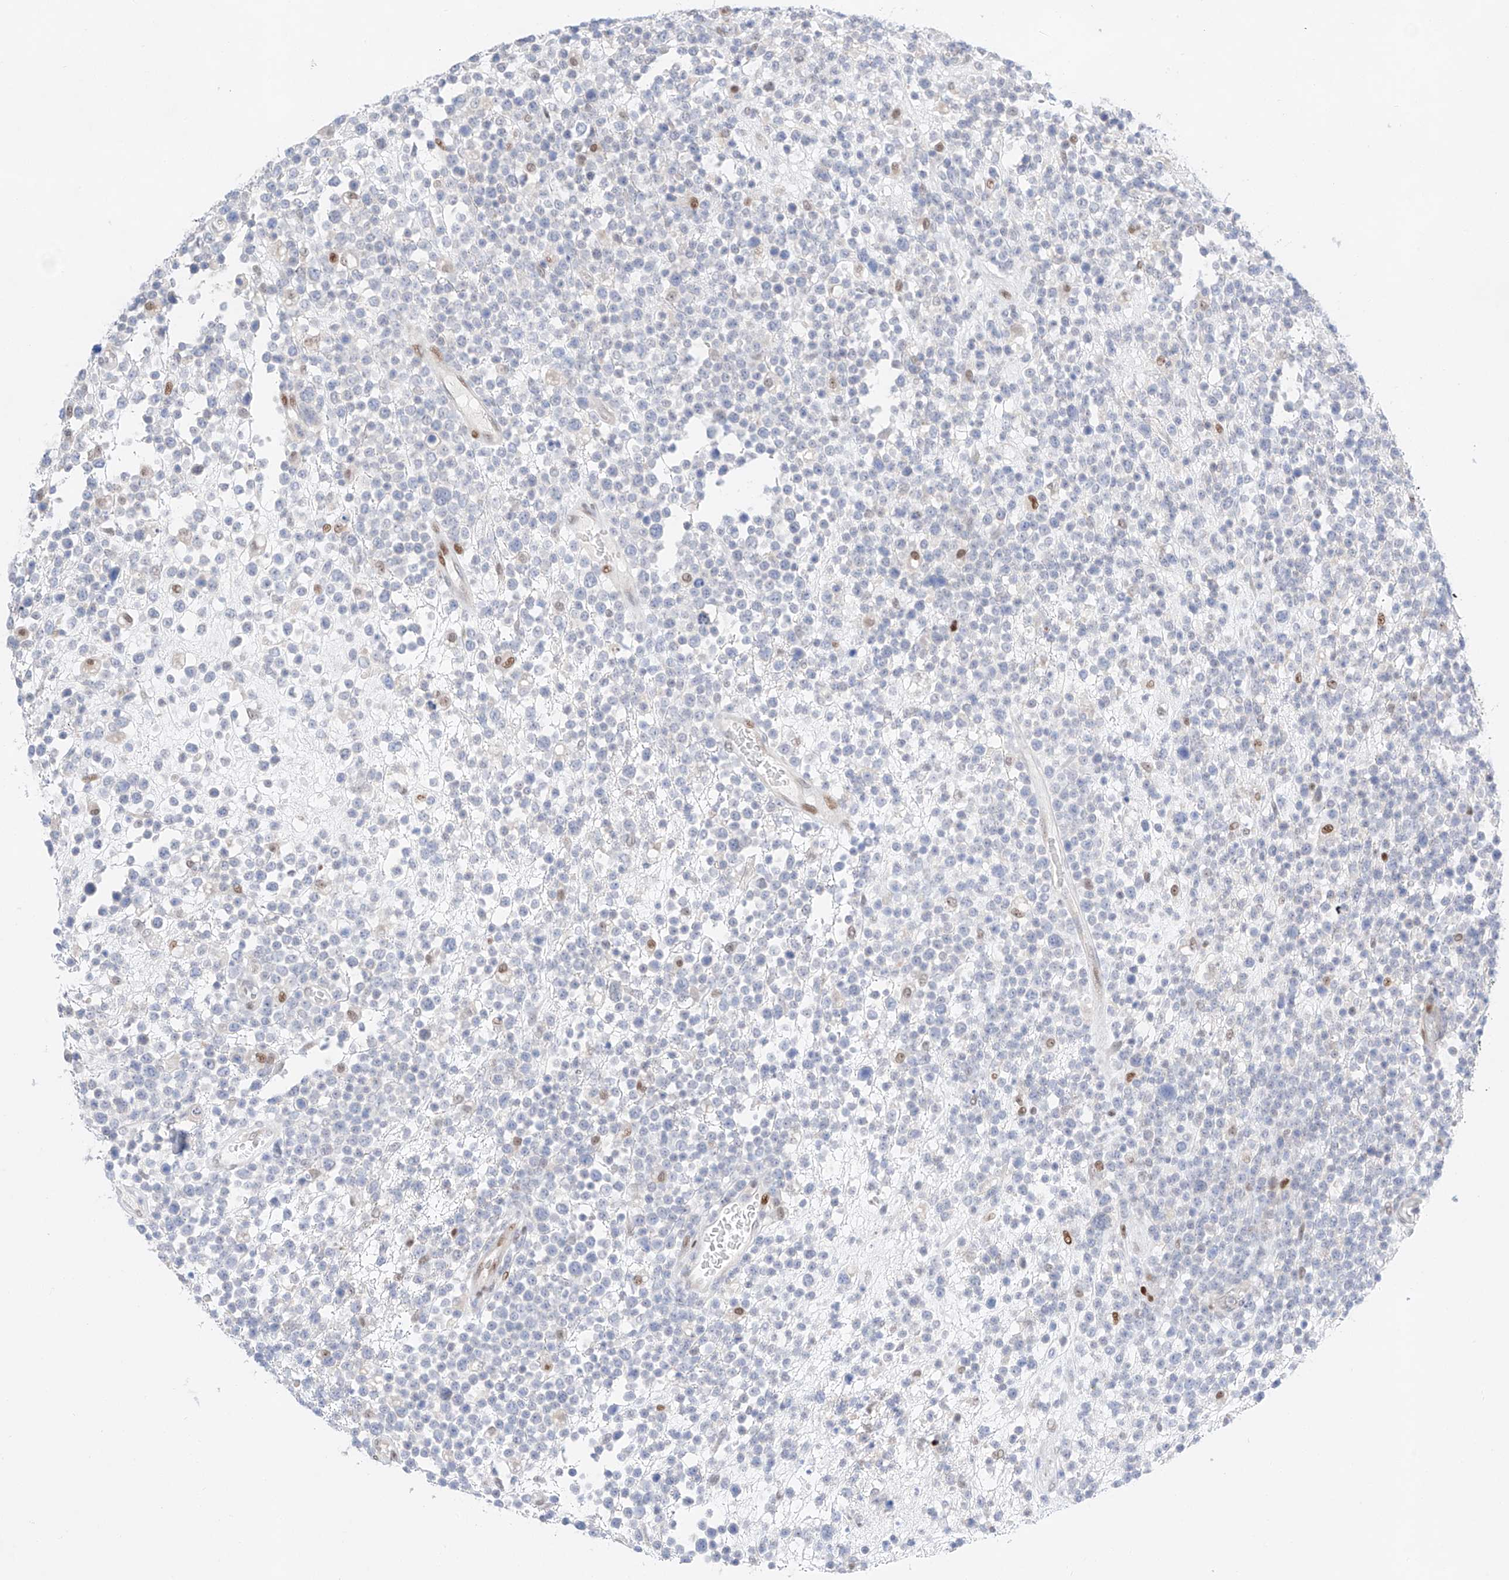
{"staining": {"intensity": "negative", "quantity": "none", "location": "none"}, "tissue": "lymphoma", "cell_type": "Tumor cells", "image_type": "cancer", "snomed": [{"axis": "morphology", "description": "Malignant lymphoma, non-Hodgkin's type, High grade"}, {"axis": "topography", "description": "Colon"}], "caption": "Lymphoma stained for a protein using immunohistochemistry shows no expression tumor cells.", "gene": "NT5C3B", "patient": {"sex": "female", "age": 53}}